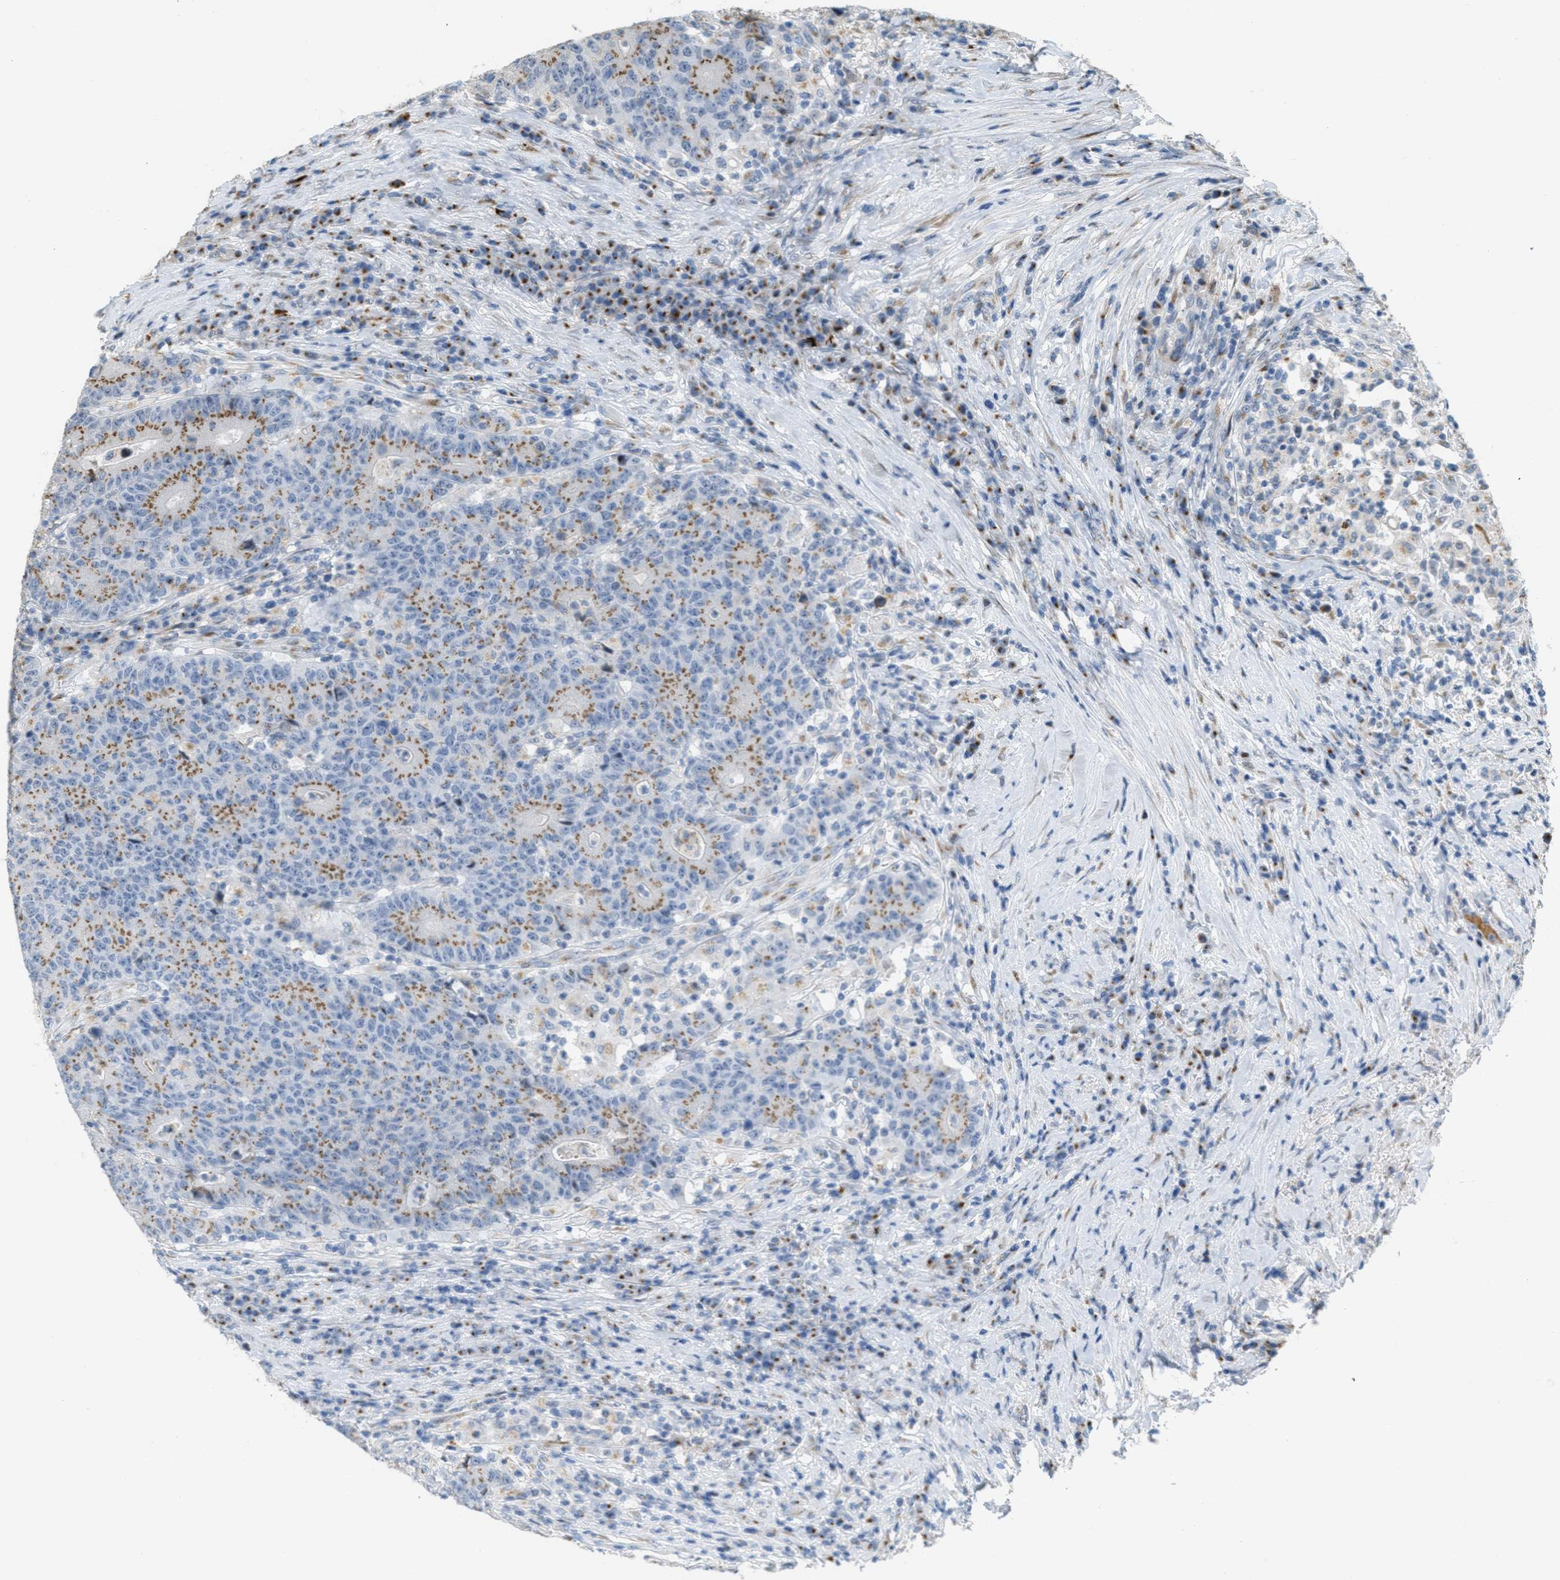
{"staining": {"intensity": "moderate", "quantity": "25%-75%", "location": "cytoplasmic/membranous"}, "tissue": "colorectal cancer", "cell_type": "Tumor cells", "image_type": "cancer", "snomed": [{"axis": "morphology", "description": "Normal tissue, NOS"}, {"axis": "morphology", "description": "Adenocarcinoma, NOS"}, {"axis": "topography", "description": "Colon"}], "caption": "This is a histology image of immunohistochemistry staining of colorectal cancer (adenocarcinoma), which shows moderate staining in the cytoplasmic/membranous of tumor cells.", "gene": "ZFPL1", "patient": {"sex": "female", "age": 75}}